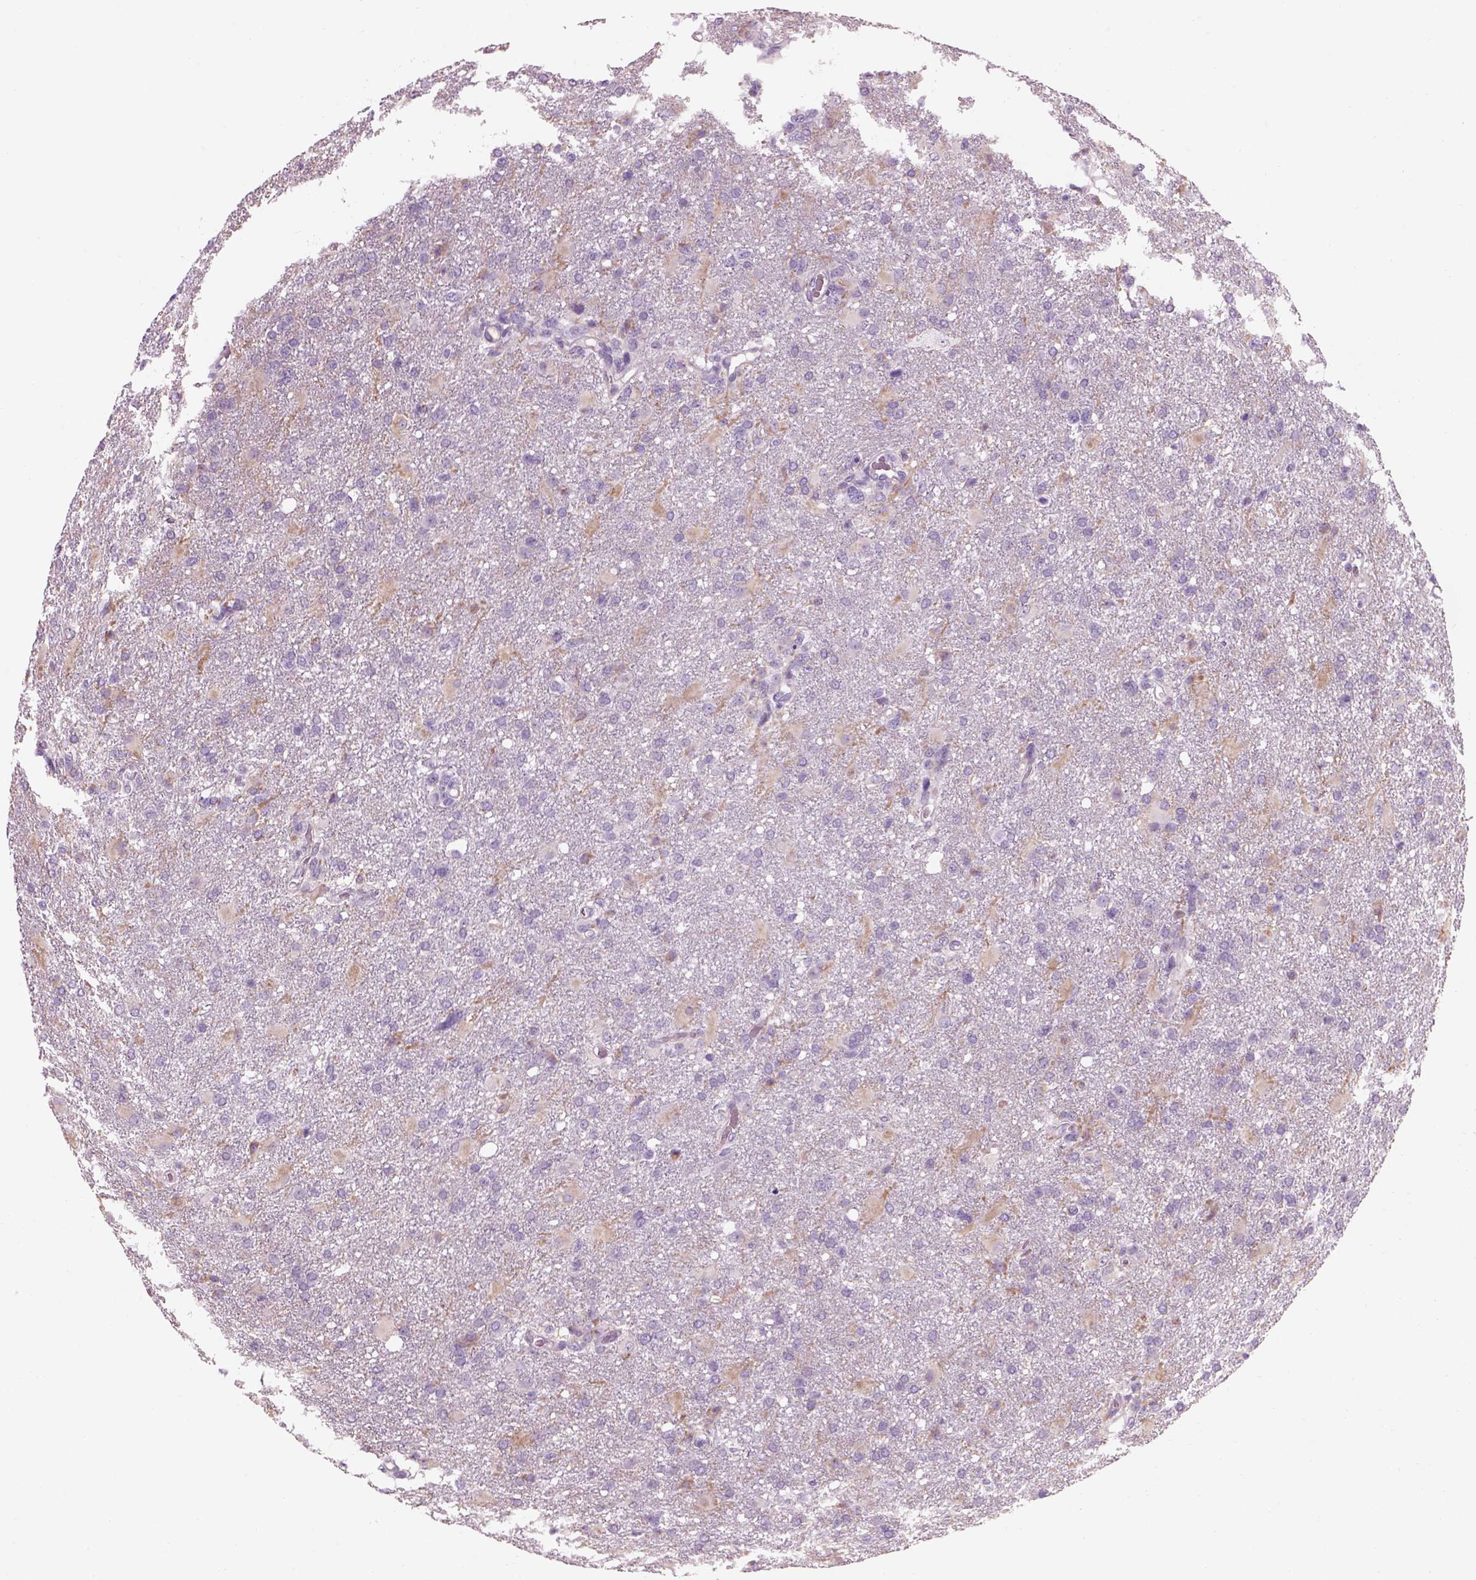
{"staining": {"intensity": "negative", "quantity": "none", "location": "none"}, "tissue": "glioma", "cell_type": "Tumor cells", "image_type": "cancer", "snomed": [{"axis": "morphology", "description": "Glioma, malignant, High grade"}, {"axis": "topography", "description": "Brain"}], "caption": "This histopathology image is of high-grade glioma (malignant) stained with immunohistochemistry (IHC) to label a protein in brown with the nuclei are counter-stained blue. There is no positivity in tumor cells.", "gene": "GAS2L2", "patient": {"sex": "male", "age": 68}}